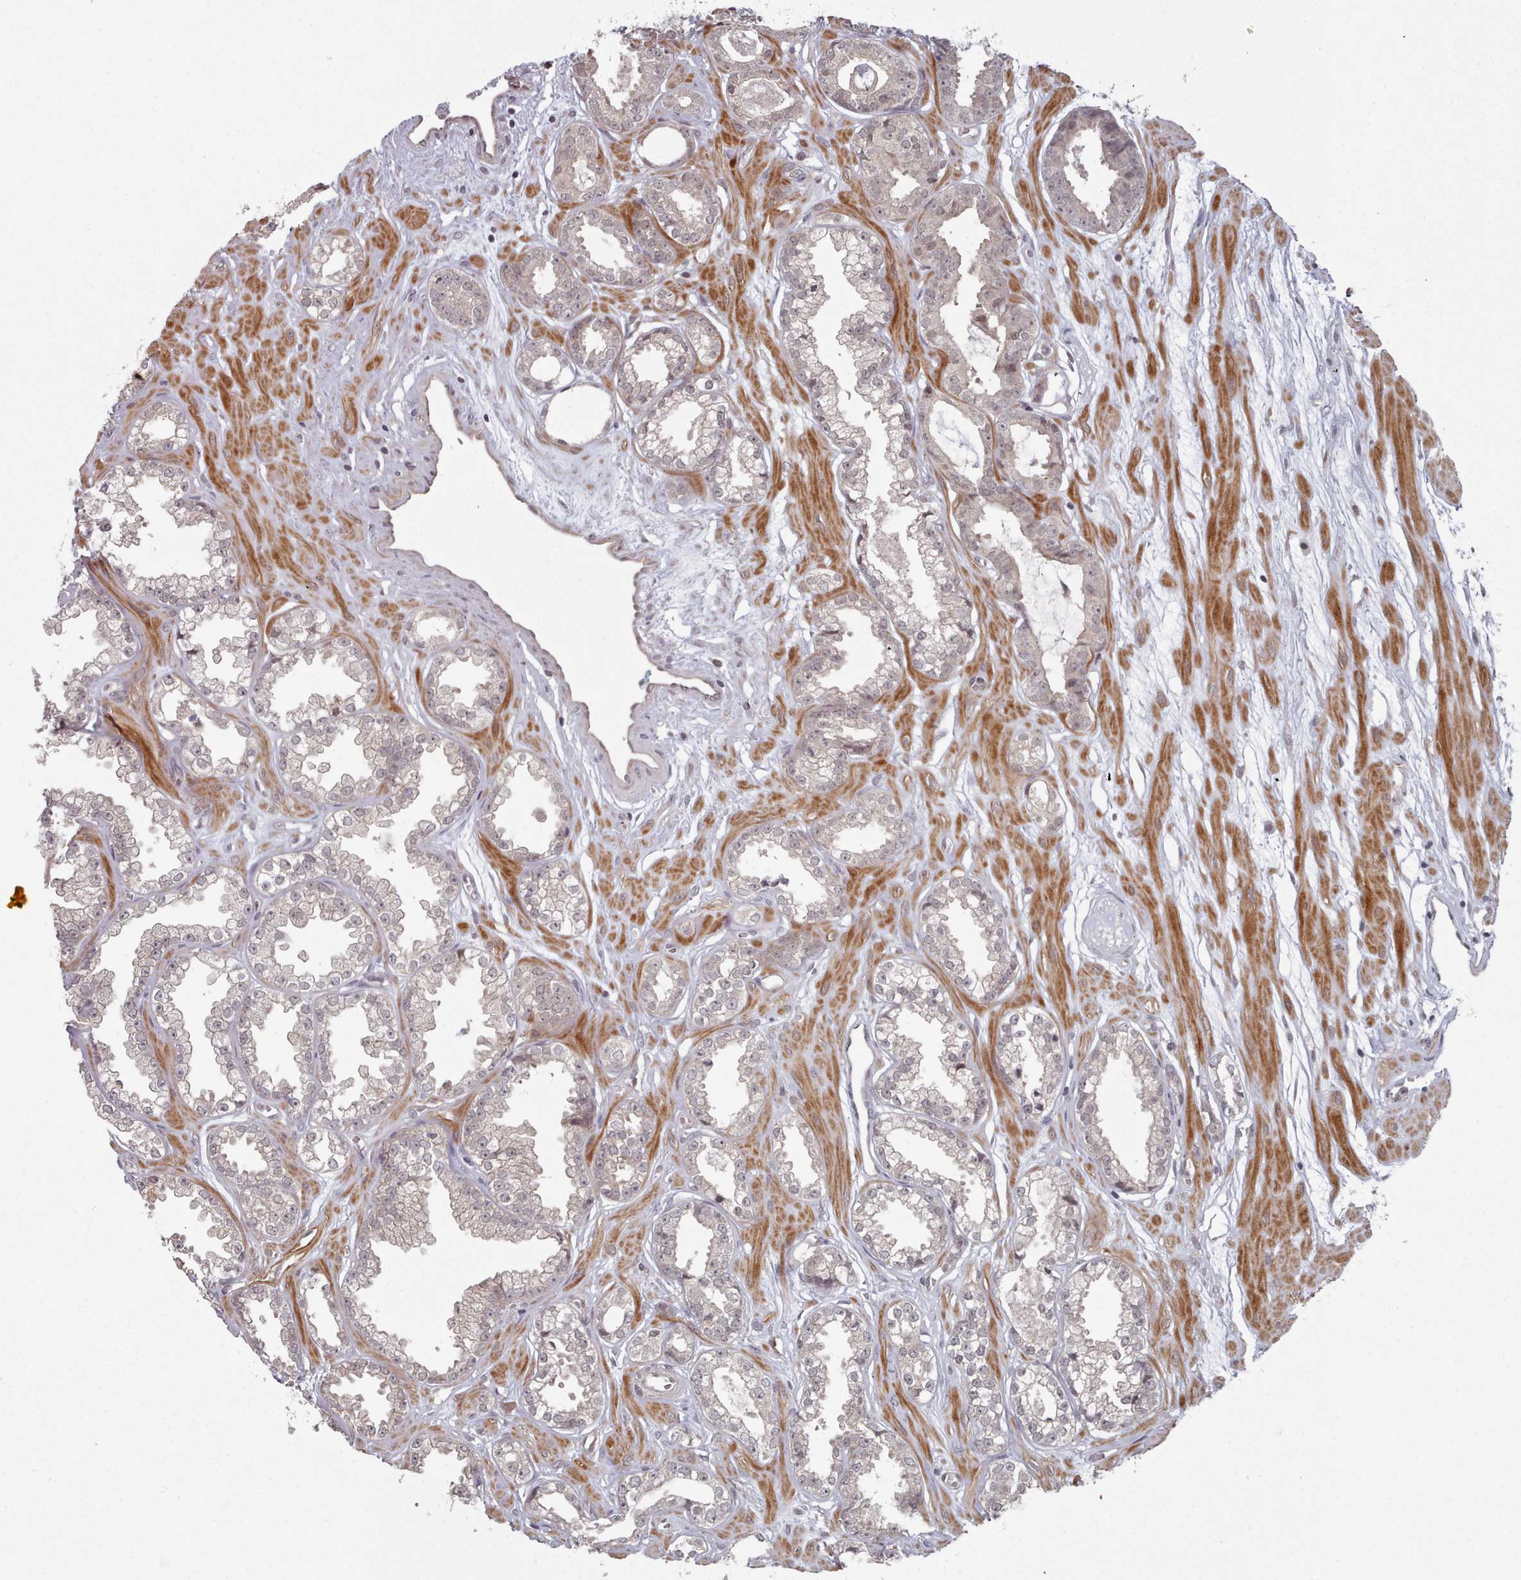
{"staining": {"intensity": "negative", "quantity": "none", "location": "none"}, "tissue": "prostate cancer", "cell_type": "Tumor cells", "image_type": "cancer", "snomed": [{"axis": "morphology", "description": "Adenocarcinoma, Low grade"}, {"axis": "topography", "description": "Prostate"}], "caption": "DAB immunohistochemical staining of prostate low-grade adenocarcinoma demonstrates no significant staining in tumor cells.", "gene": "HYAL3", "patient": {"sex": "male", "age": 60}}